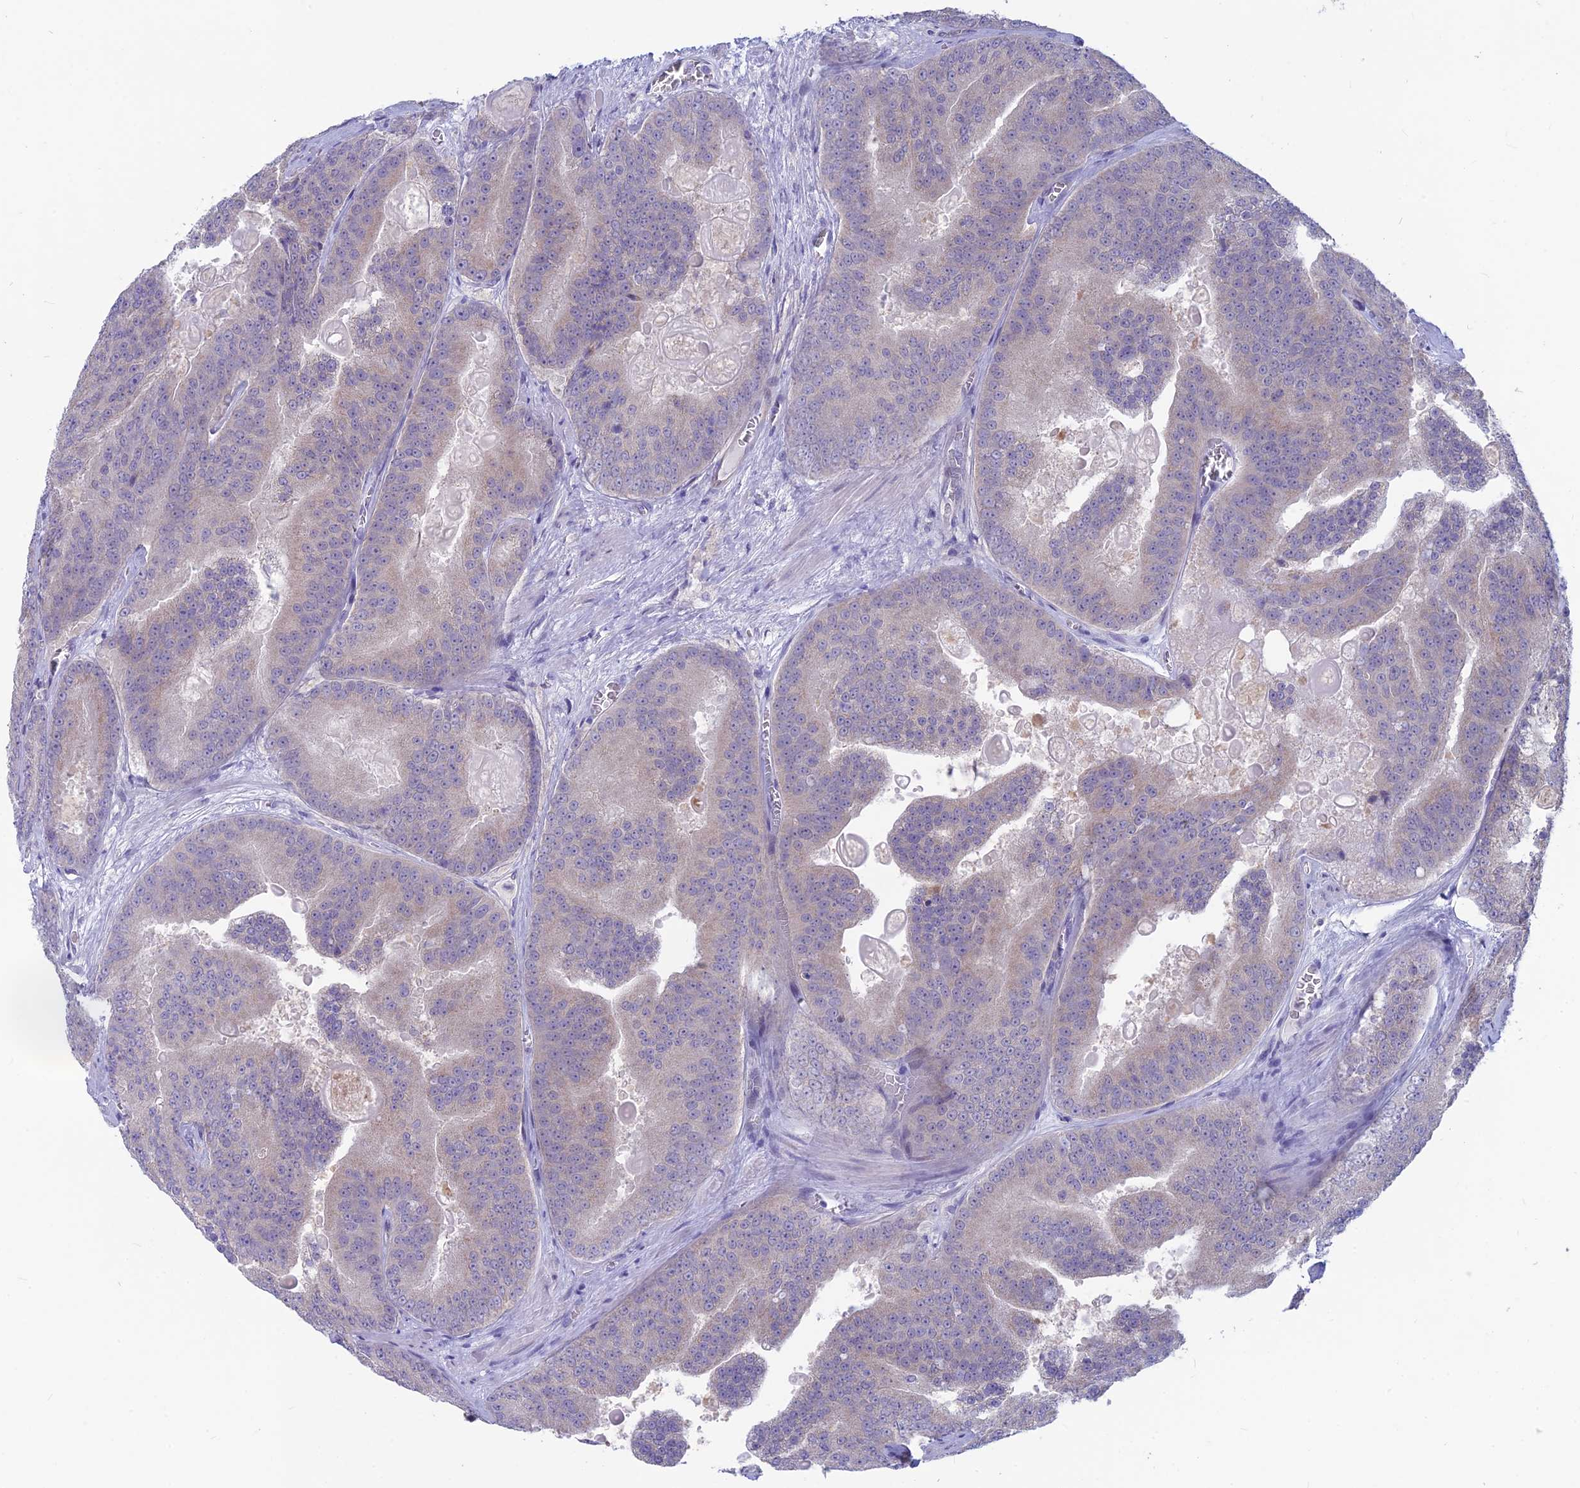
{"staining": {"intensity": "negative", "quantity": "none", "location": "none"}, "tissue": "prostate cancer", "cell_type": "Tumor cells", "image_type": "cancer", "snomed": [{"axis": "morphology", "description": "Adenocarcinoma, High grade"}, {"axis": "topography", "description": "Prostate"}], "caption": "Prostate cancer stained for a protein using immunohistochemistry (IHC) shows no positivity tumor cells.", "gene": "SNTN", "patient": {"sex": "male", "age": 61}}